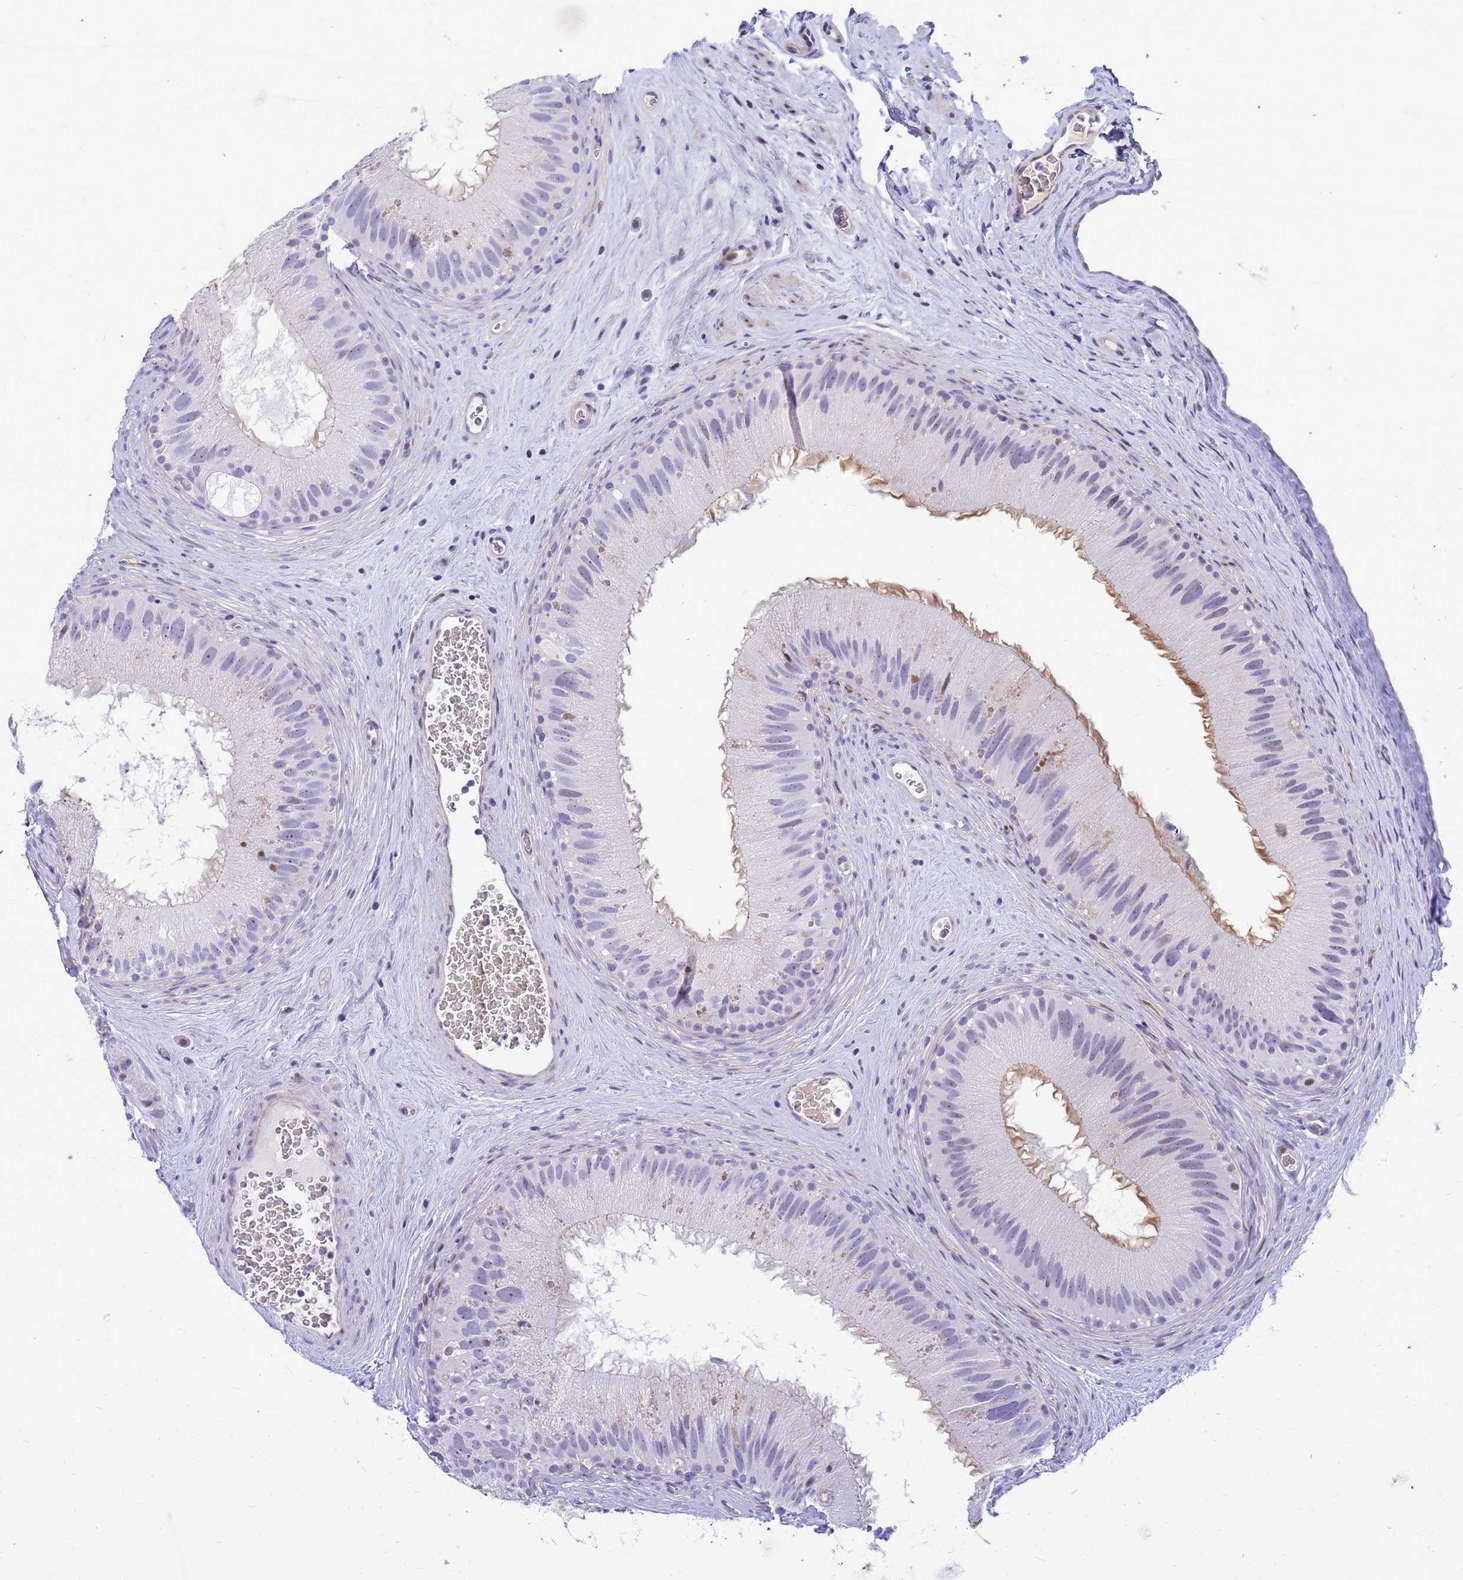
{"staining": {"intensity": "moderate", "quantity": "<25%", "location": "cytoplasmic/membranous,nuclear"}, "tissue": "epididymis", "cell_type": "Glandular cells", "image_type": "normal", "snomed": [{"axis": "morphology", "description": "Normal tissue, NOS"}, {"axis": "topography", "description": "Epididymis"}], "caption": "IHC of benign epididymis displays low levels of moderate cytoplasmic/membranous,nuclear positivity in about <25% of glandular cells.", "gene": "ADAMTS7", "patient": {"sex": "male", "age": 50}}